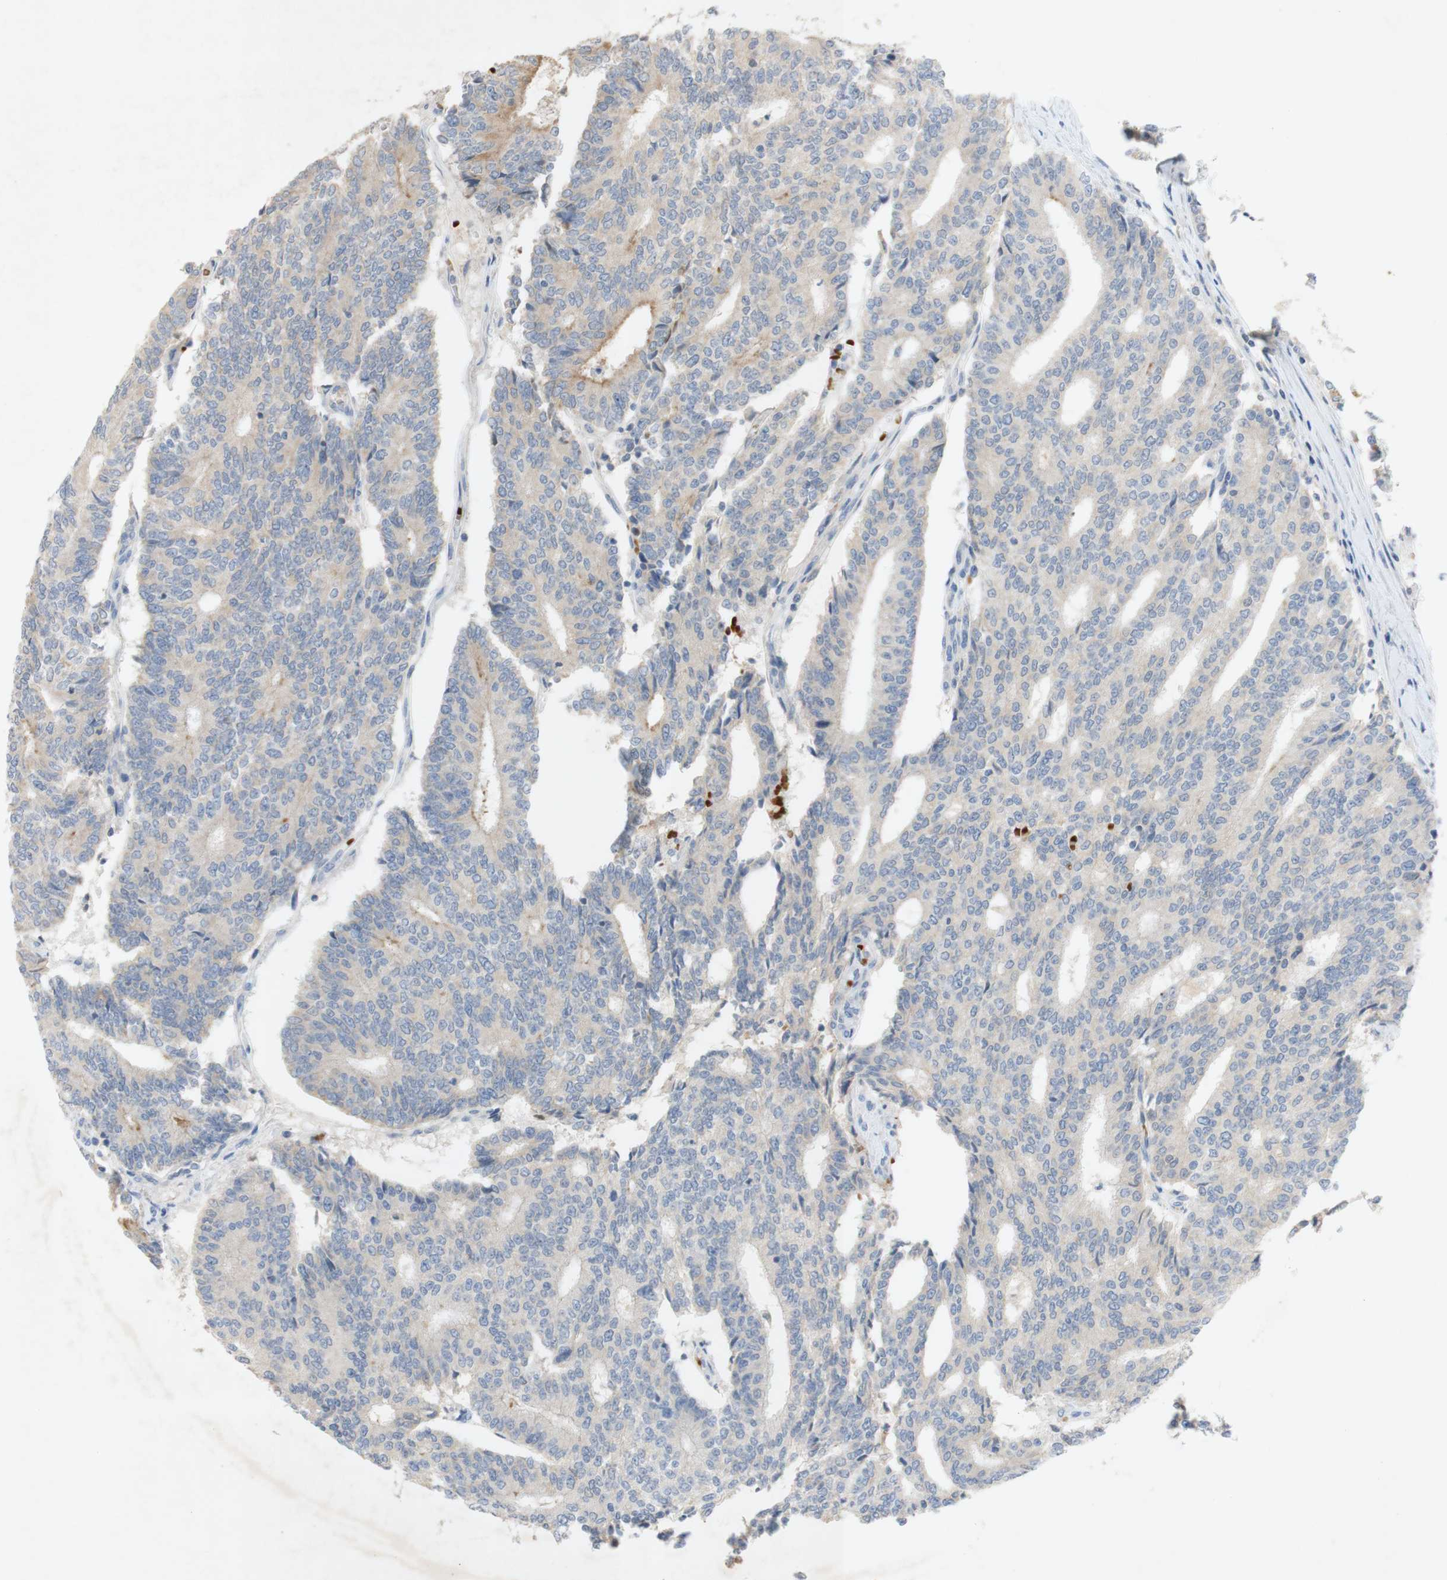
{"staining": {"intensity": "weak", "quantity": "25%-75%", "location": "cytoplasmic/membranous"}, "tissue": "prostate cancer", "cell_type": "Tumor cells", "image_type": "cancer", "snomed": [{"axis": "morphology", "description": "Normal tissue, NOS"}, {"axis": "morphology", "description": "Adenocarcinoma, High grade"}, {"axis": "topography", "description": "Prostate"}, {"axis": "topography", "description": "Seminal veicle"}], "caption": "This histopathology image shows IHC staining of prostate cancer (adenocarcinoma (high-grade)), with low weak cytoplasmic/membranous staining in about 25%-75% of tumor cells.", "gene": "EPO", "patient": {"sex": "male", "age": 55}}